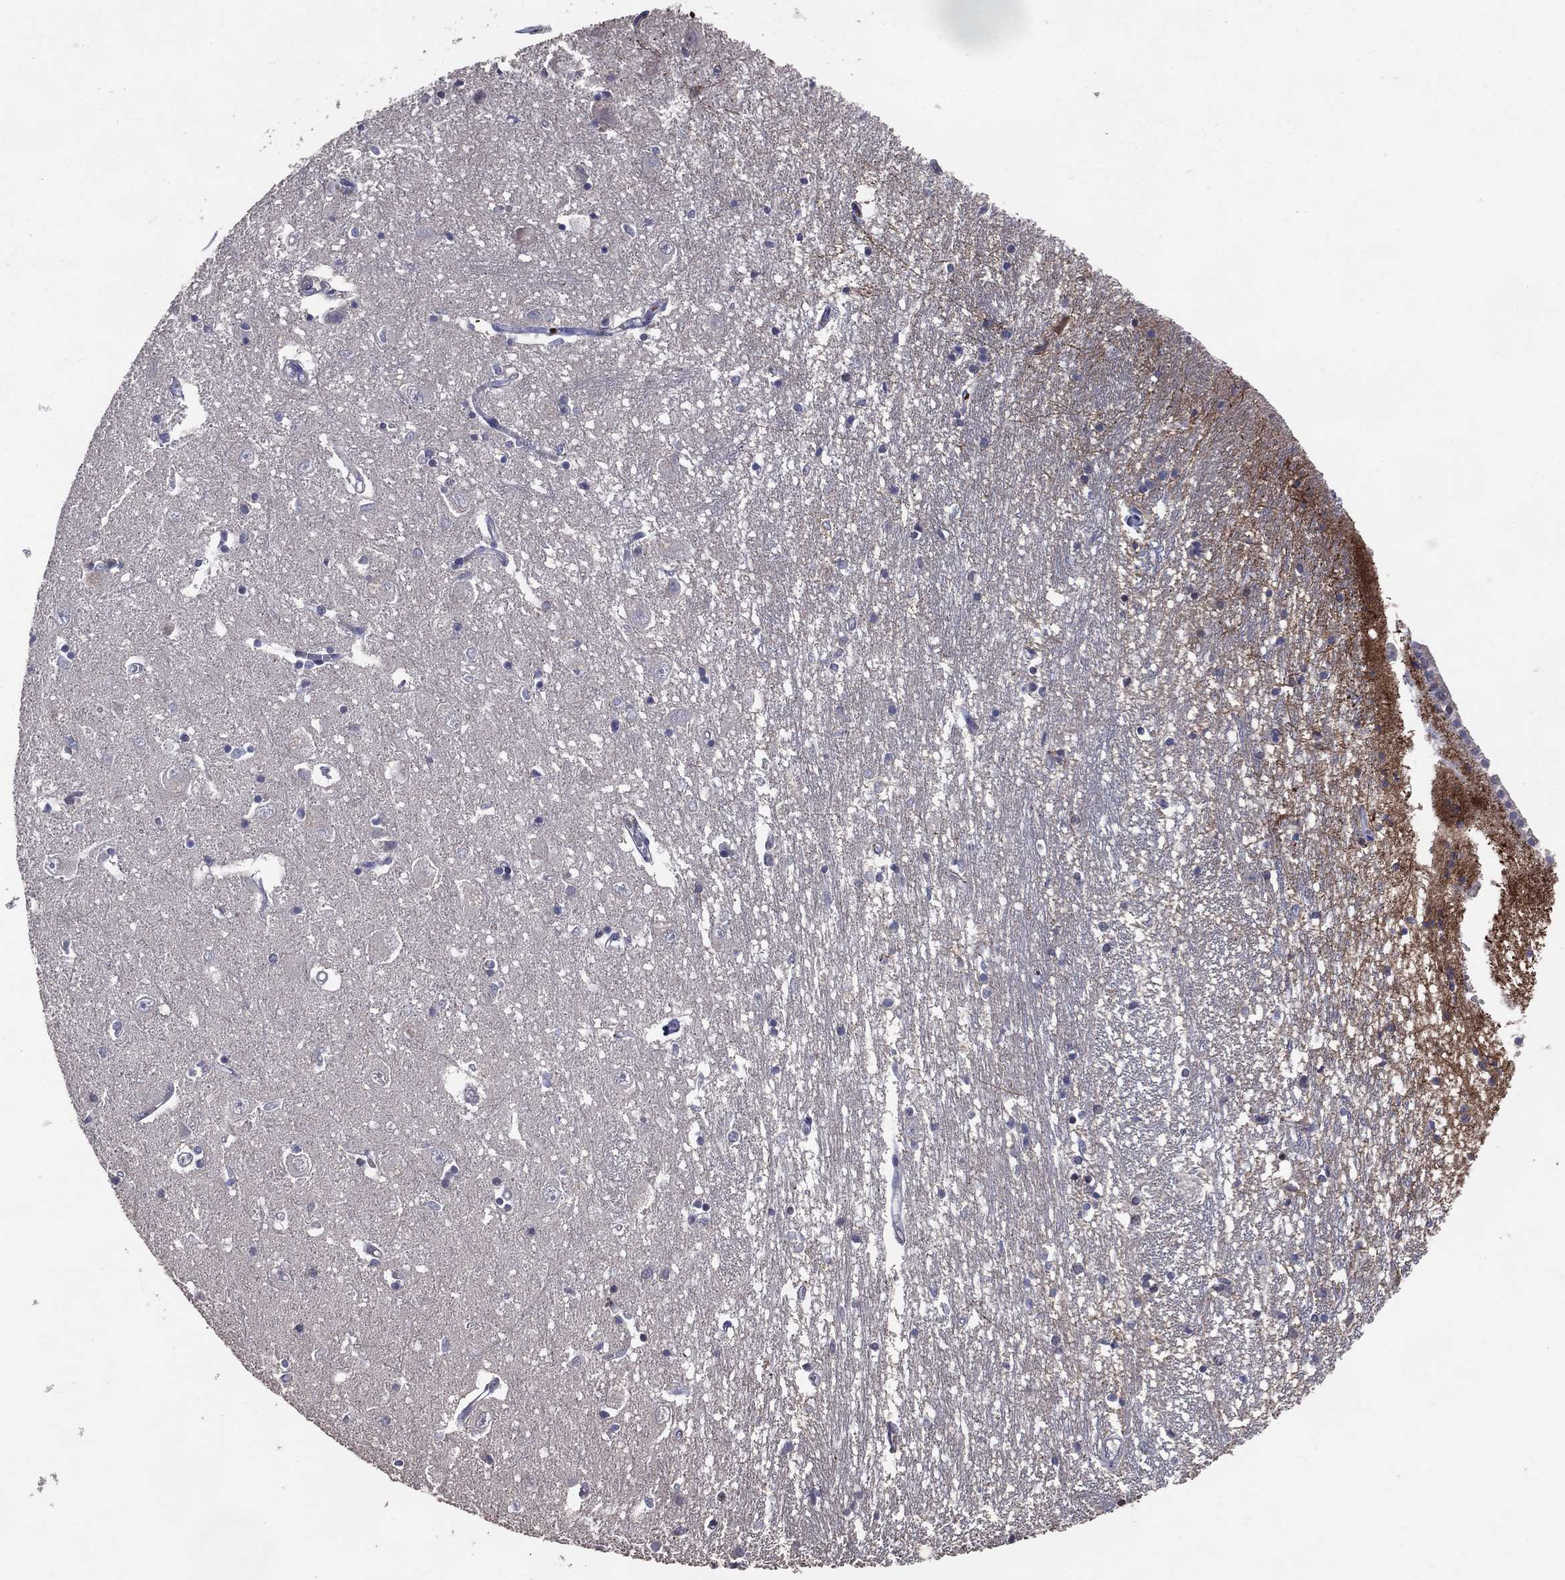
{"staining": {"intensity": "negative", "quantity": "none", "location": "none"}, "tissue": "caudate", "cell_type": "Glial cells", "image_type": "normal", "snomed": [{"axis": "morphology", "description": "Normal tissue, NOS"}, {"axis": "topography", "description": "Lateral ventricle wall"}], "caption": "Immunohistochemical staining of unremarkable human caudate displays no significant positivity in glial cells.", "gene": "DNAH7", "patient": {"sex": "male", "age": 54}}